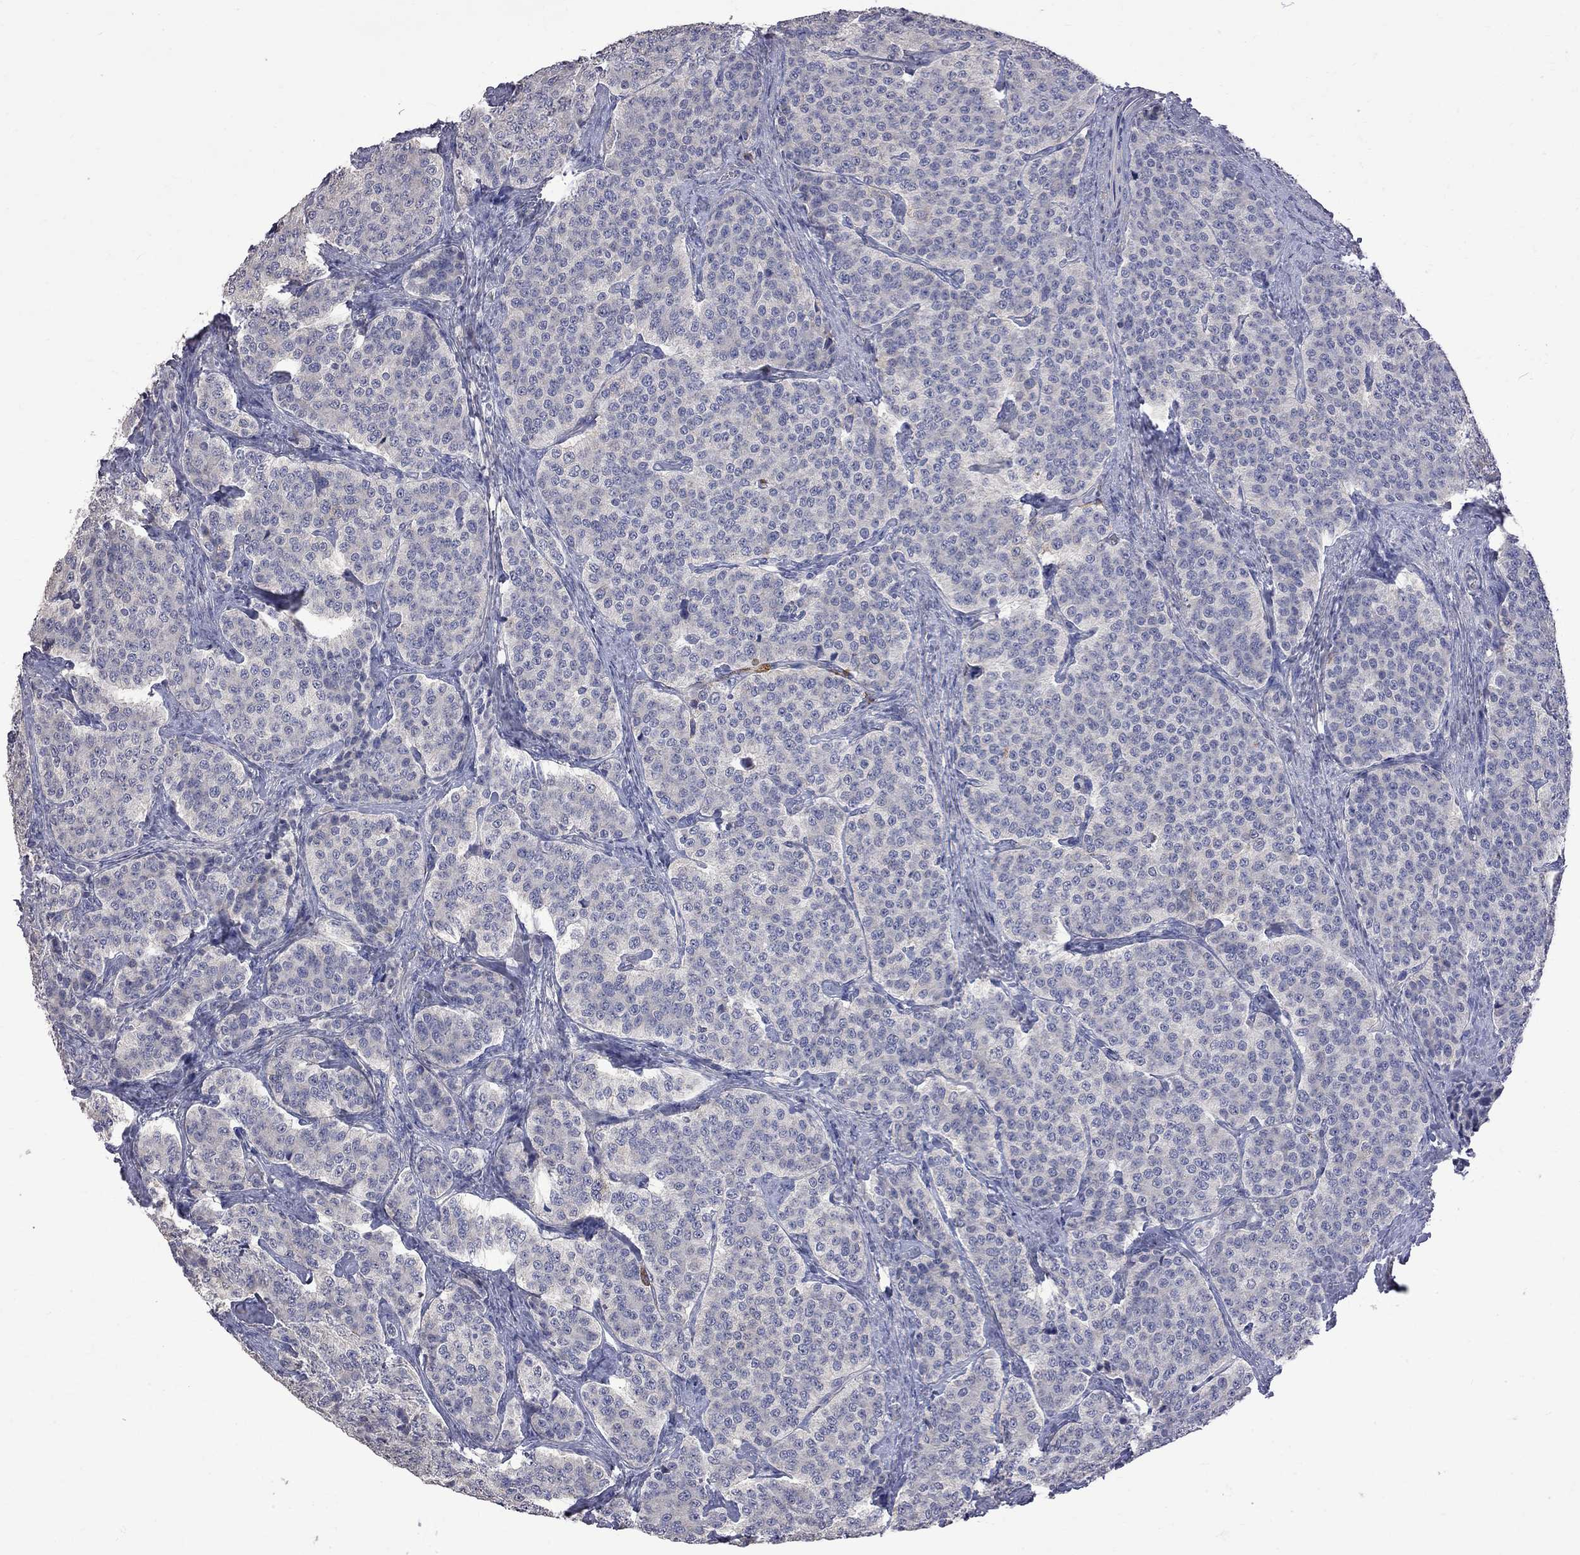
{"staining": {"intensity": "negative", "quantity": "none", "location": "none"}, "tissue": "carcinoid", "cell_type": "Tumor cells", "image_type": "cancer", "snomed": [{"axis": "morphology", "description": "Carcinoid, malignant, NOS"}, {"axis": "topography", "description": "Small intestine"}], "caption": "High power microscopy histopathology image of an immunohistochemistry (IHC) micrograph of carcinoid (malignant), revealing no significant expression in tumor cells. Brightfield microscopy of IHC stained with DAB (brown) and hematoxylin (blue), captured at high magnification.", "gene": "CKAP2", "patient": {"sex": "female", "age": 58}}